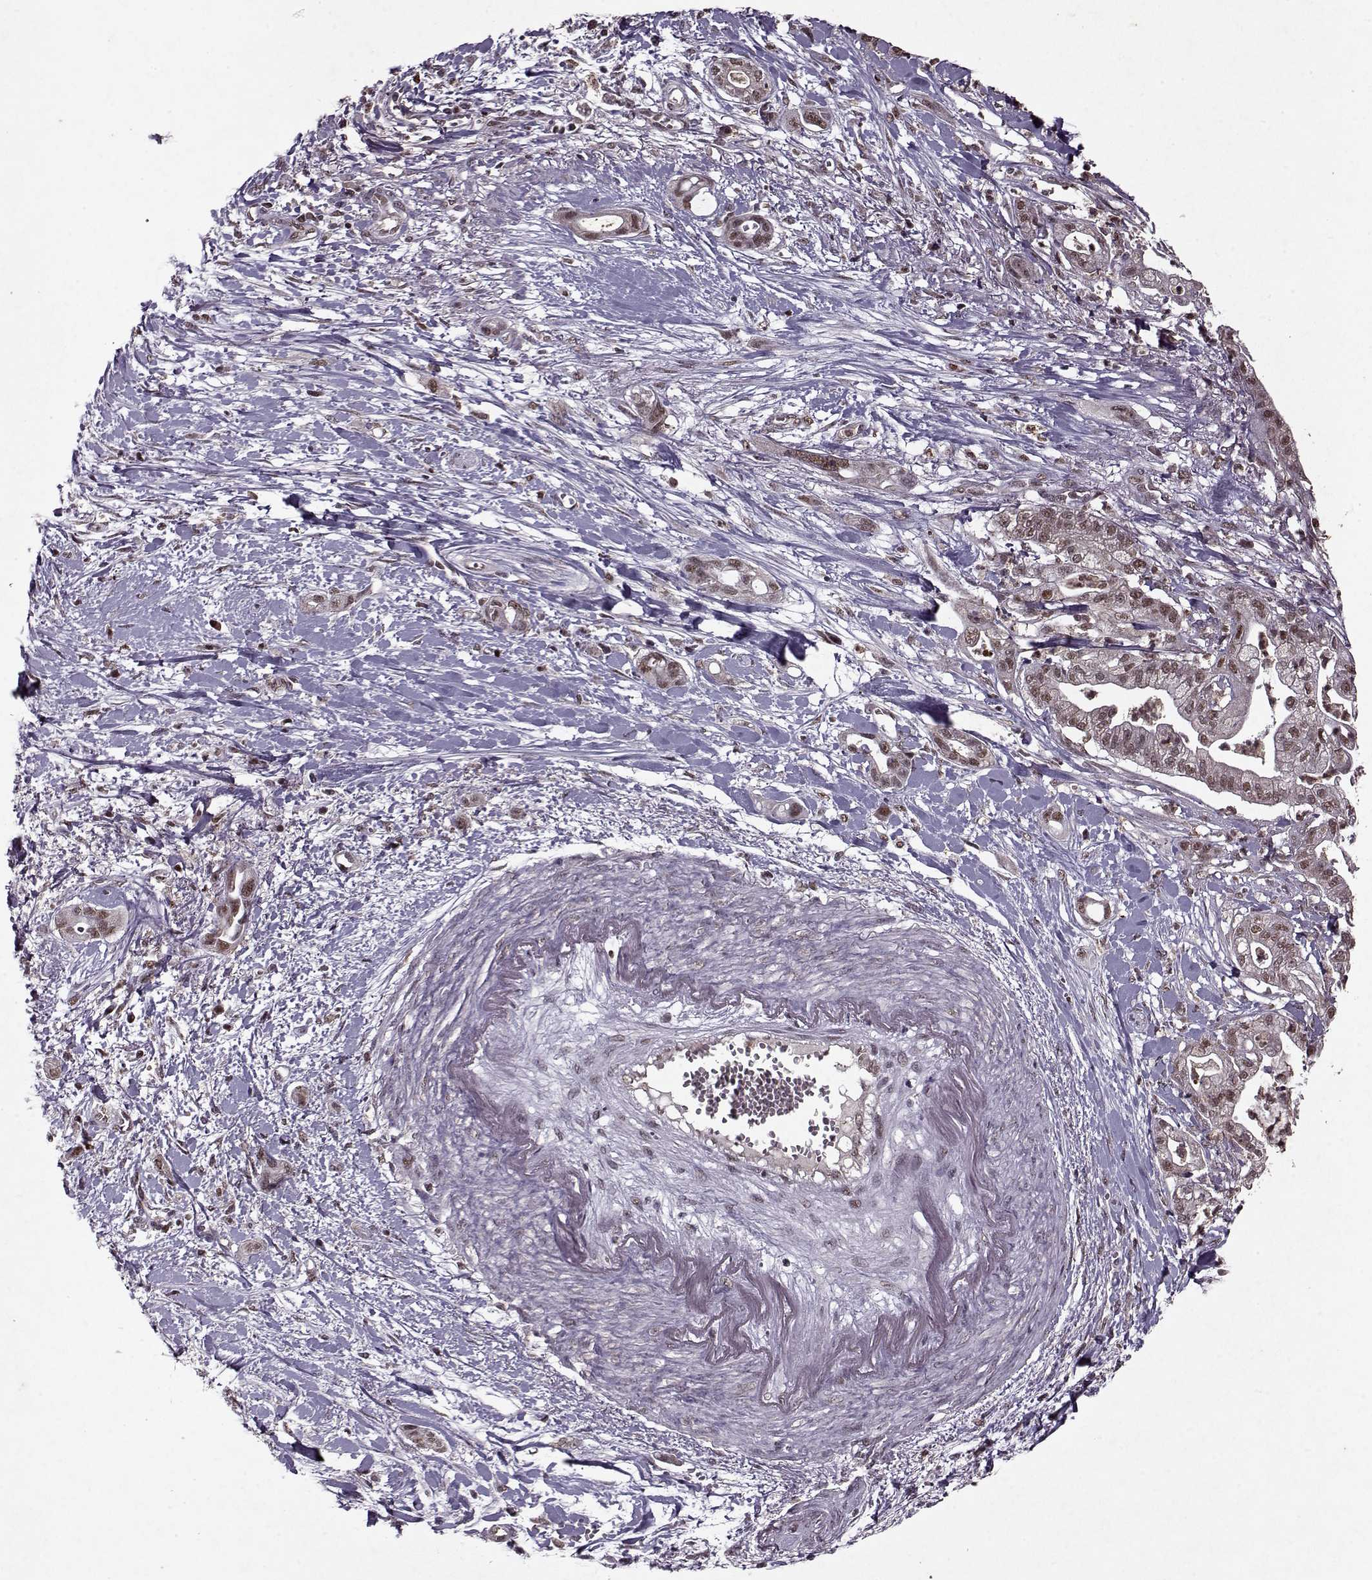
{"staining": {"intensity": "moderate", "quantity": ">75%", "location": "nuclear"}, "tissue": "pancreatic cancer", "cell_type": "Tumor cells", "image_type": "cancer", "snomed": [{"axis": "morphology", "description": "Normal tissue, NOS"}, {"axis": "morphology", "description": "Adenocarcinoma, NOS"}, {"axis": "topography", "description": "Lymph node"}, {"axis": "topography", "description": "Pancreas"}], "caption": "Moderate nuclear staining is identified in approximately >75% of tumor cells in pancreatic cancer (adenocarcinoma).", "gene": "PSMA7", "patient": {"sex": "female", "age": 58}}